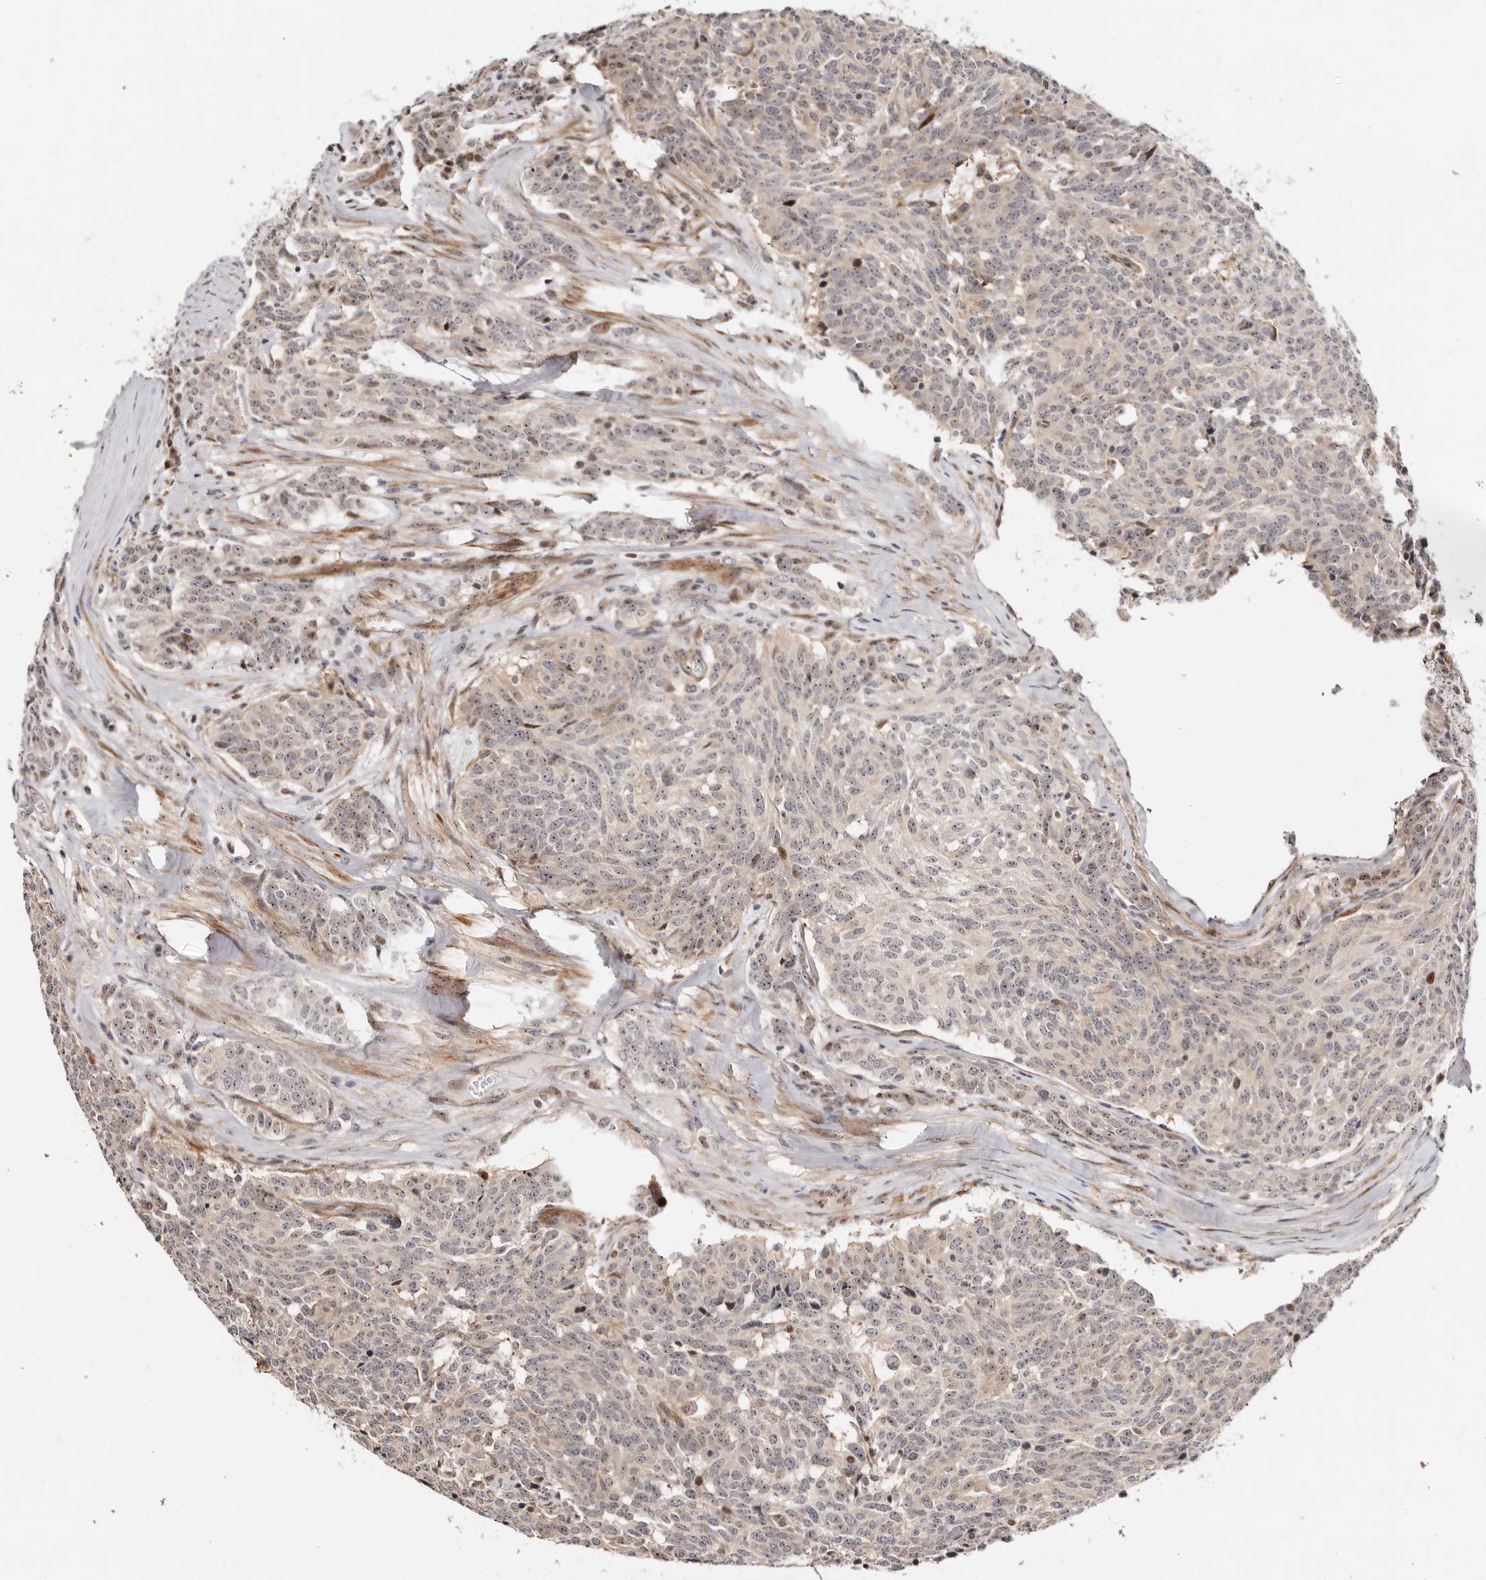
{"staining": {"intensity": "weak", "quantity": "25%-75%", "location": "nuclear"}, "tissue": "carcinoid", "cell_type": "Tumor cells", "image_type": "cancer", "snomed": [{"axis": "morphology", "description": "Carcinoid, malignant, NOS"}, {"axis": "topography", "description": "Lung"}], "caption": "This photomicrograph reveals carcinoid stained with immunohistochemistry to label a protein in brown. The nuclear of tumor cells show weak positivity for the protein. Nuclei are counter-stained blue.", "gene": "ODF2L", "patient": {"sex": "female", "age": 46}}